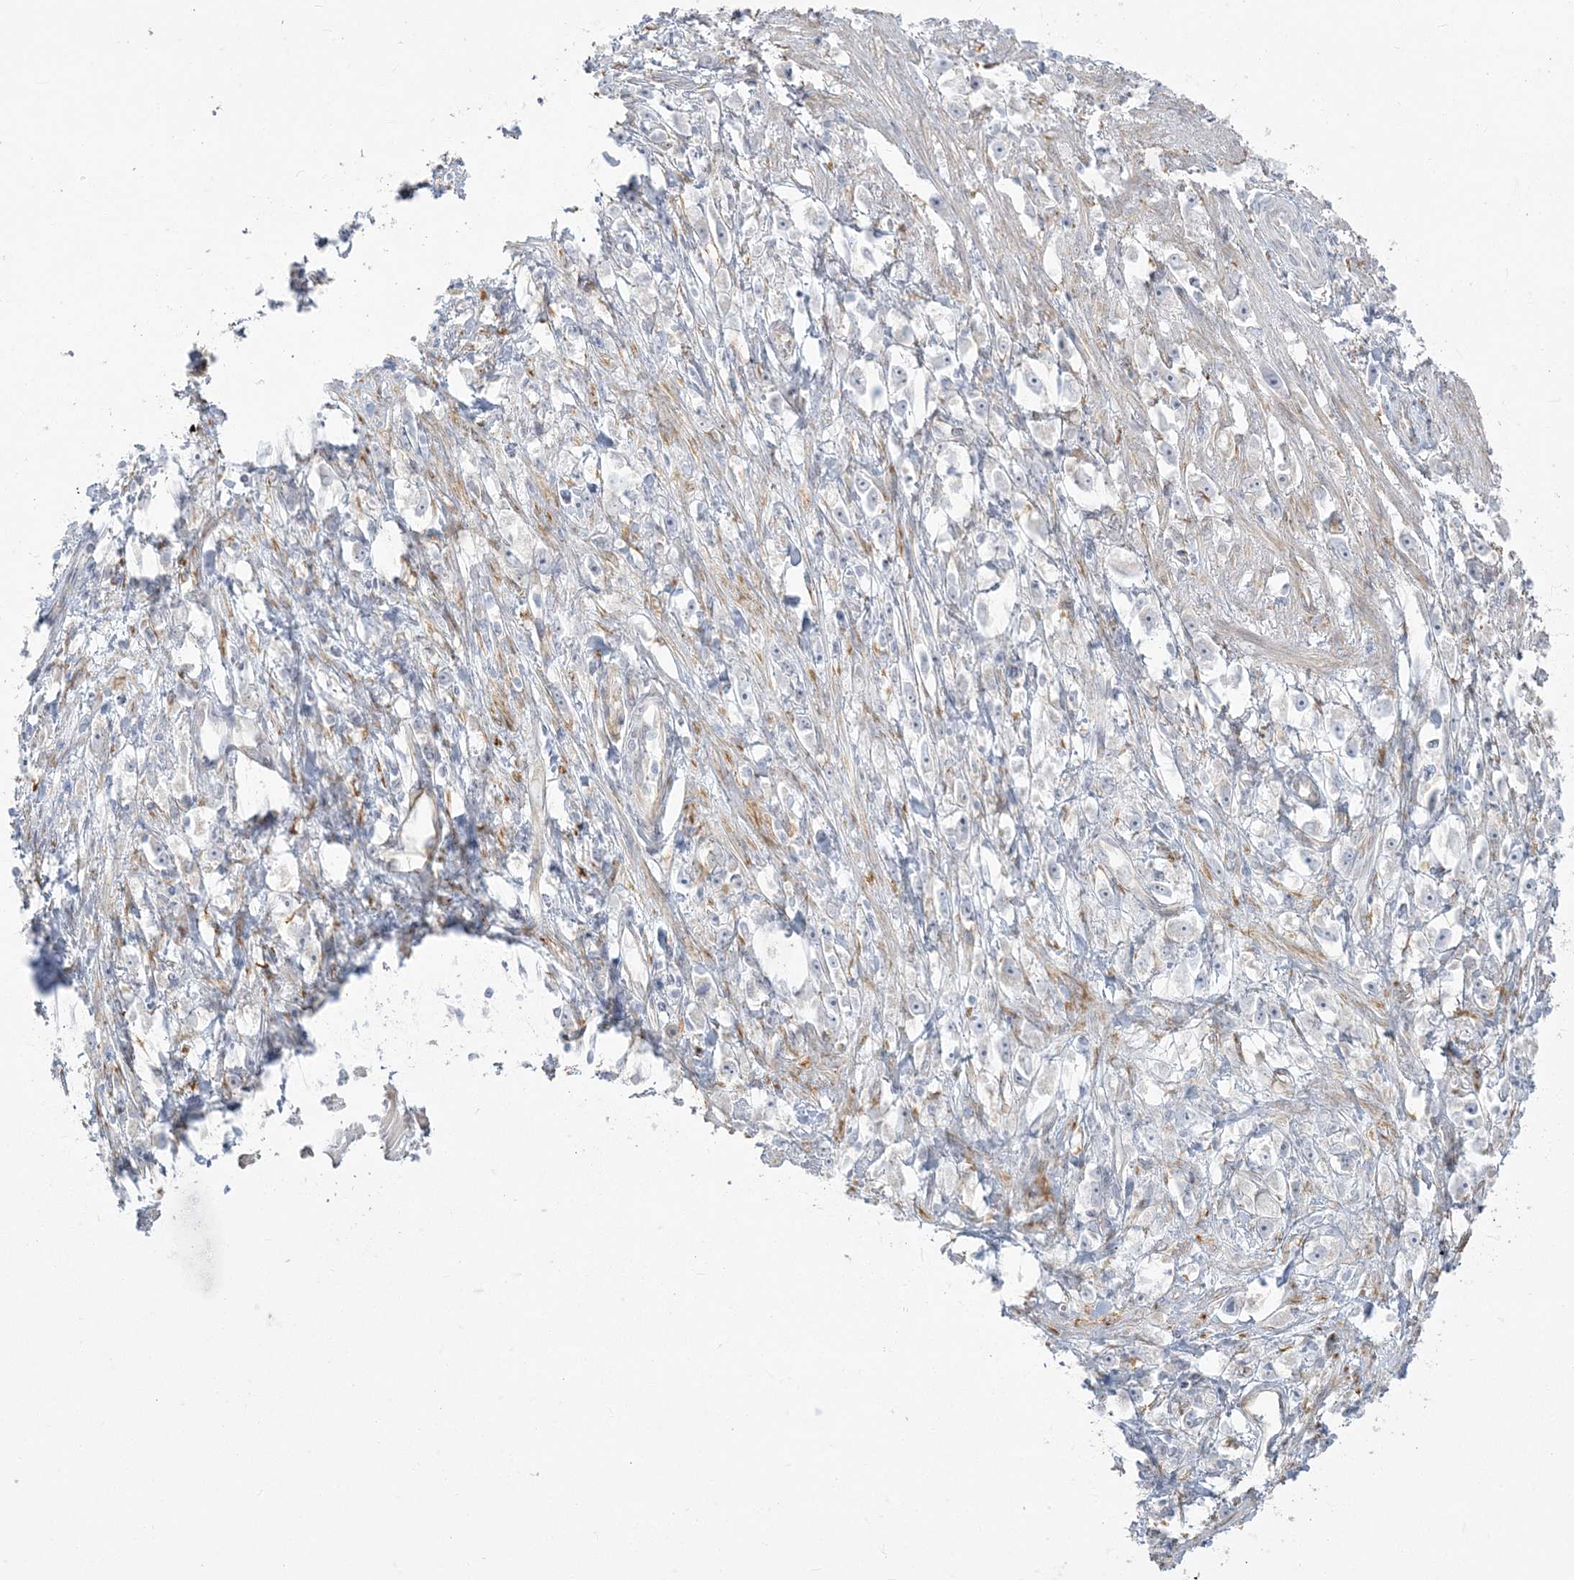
{"staining": {"intensity": "negative", "quantity": "none", "location": "none"}, "tissue": "stomach cancer", "cell_type": "Tumor cells", "image_type": "cancer", "snomed": [{"axis": "morphology", "description": "Adenocarcinoma, NOS"}, {"axis": "topography", "description": "Stomach"}], "caption": "Tumor cells show no significant expression in stomach adenocarcinoma.", "gene": "ZC3H6", "patient": {"sex": "female", "age": 59}}